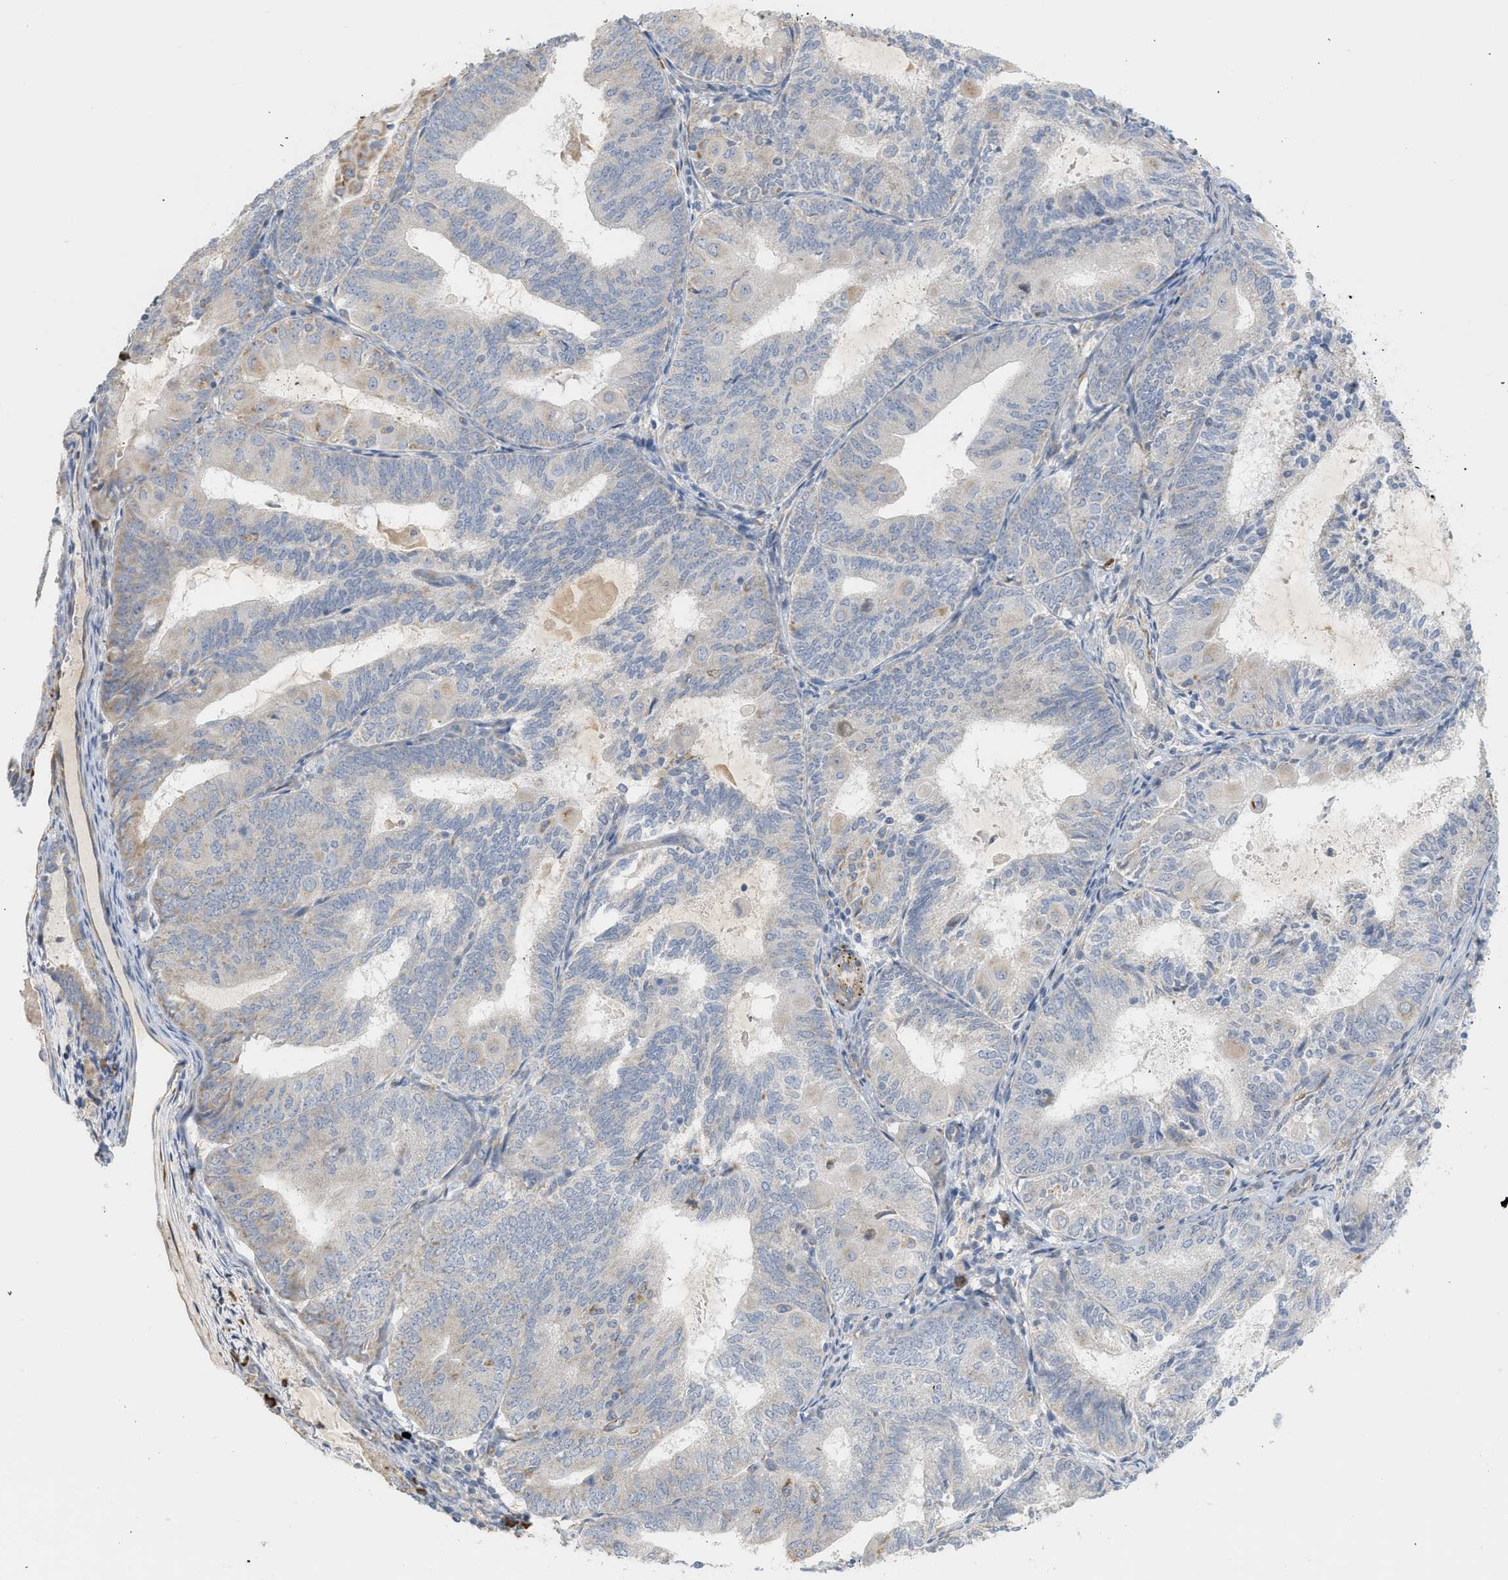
{"staining": {"intensity": "negative", "quantity": "none", "location": "none"}, "tissue": "endometrial cancer", "cell_type": "Tumor cells", "image_type": "cancer", "snomed": [{"axis": "morphology", "description": "Adenocarcinoma, NOS"}, {"axis": "topography", "description": "Endometrium"}], "caption": "High power microscopy histopathology image of an immunohistochemistry micrograph of endometrial cancer, revealing no significant positivity in tumor cells.", "gene": "SVOP", "patient": {"sex": "female", "age": 81}}